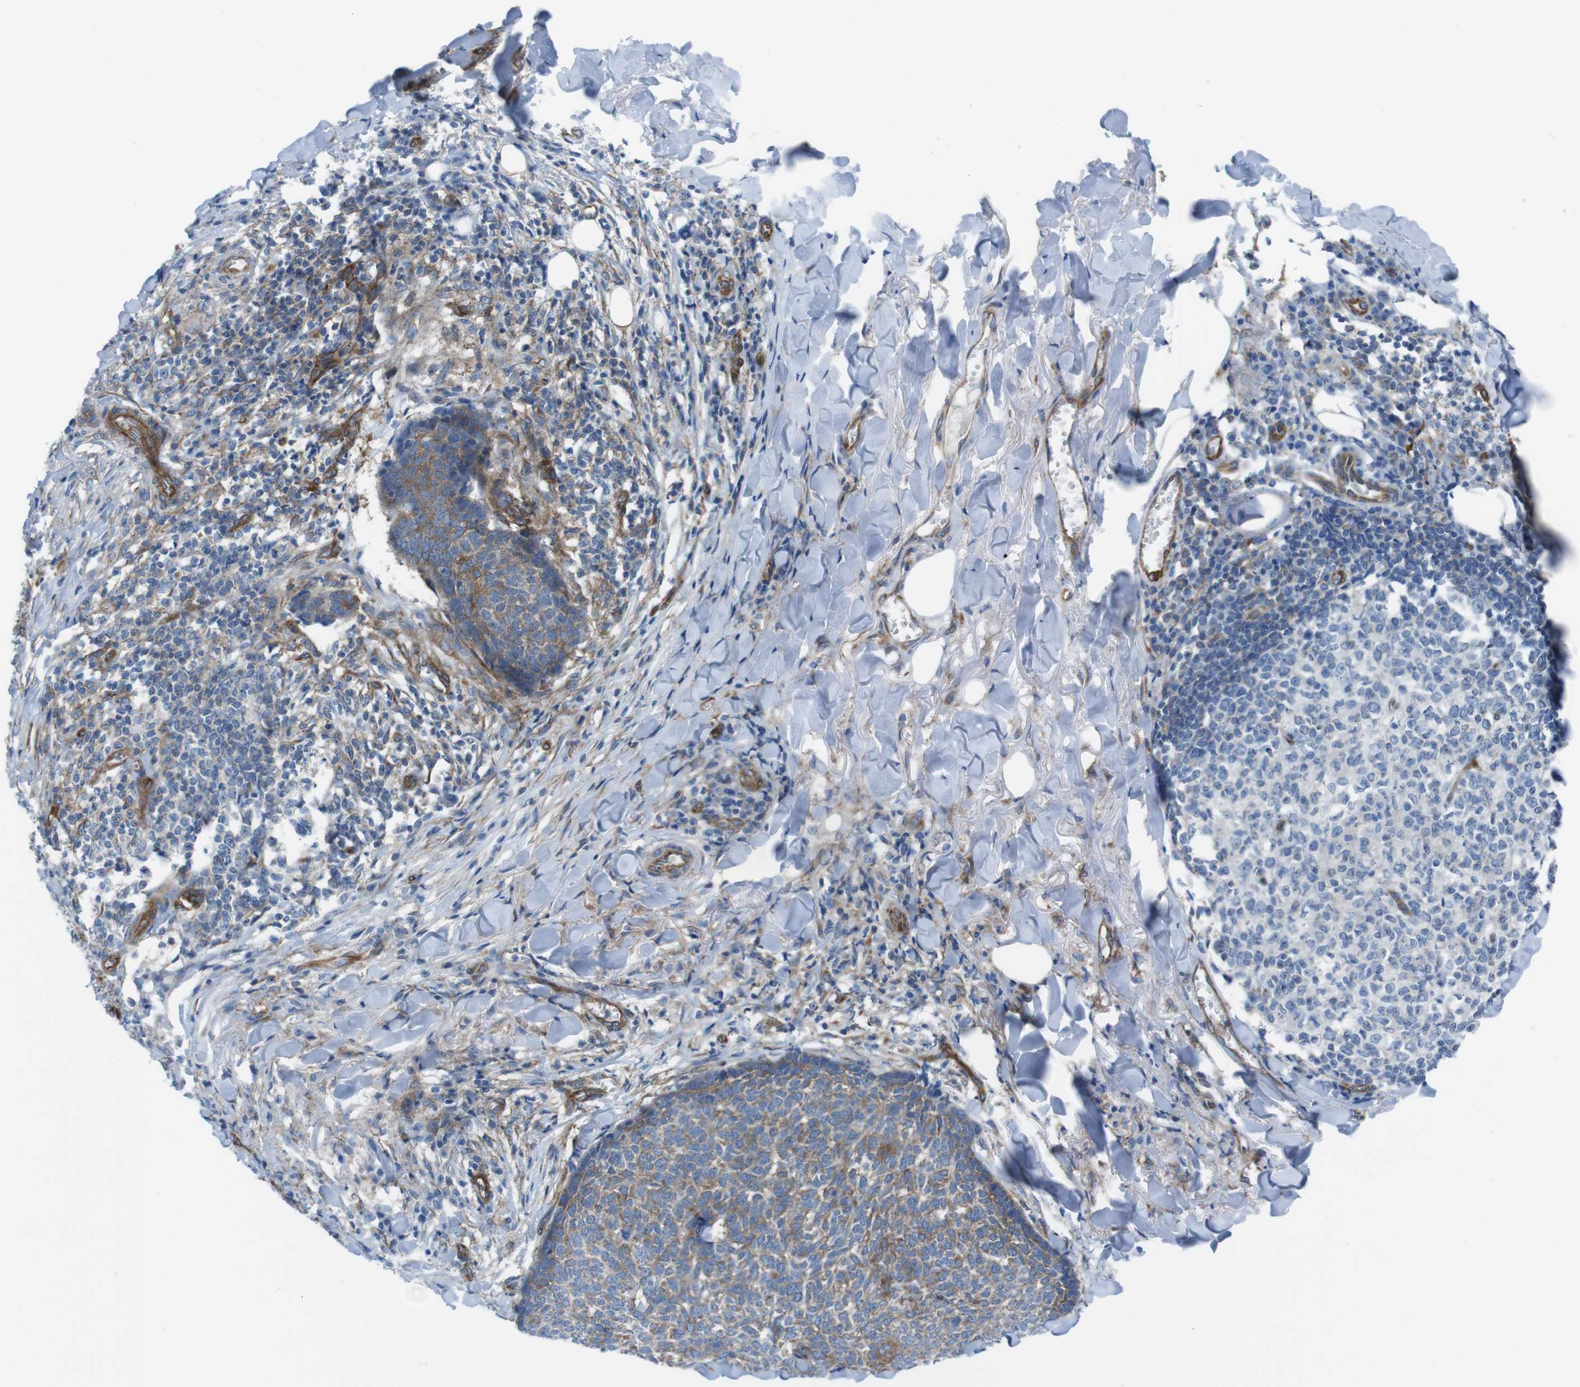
{"staining": {"intensity": "moderate", "quantity": "25%-75%", "location": "cytoplasmic/membranous"}, "tissue": "skin cancer", "cell_type": "Tumor cells", "image_type": "cancer", "snomed": [{"axis": "morphology", "description": "Basal cell carcinoma"}, {"axis": "topography", "description": "Skin"}], "caption": "Moderate cytoplasmic/membranous positivity is present in about 25%-75% of tumor cells in skin basal cell carcinoma. (Brightfield microscopy of DAB IHC at high magnification).", "gene": "DIAPH2", "patient": {"sex": "male", "age": 84}}